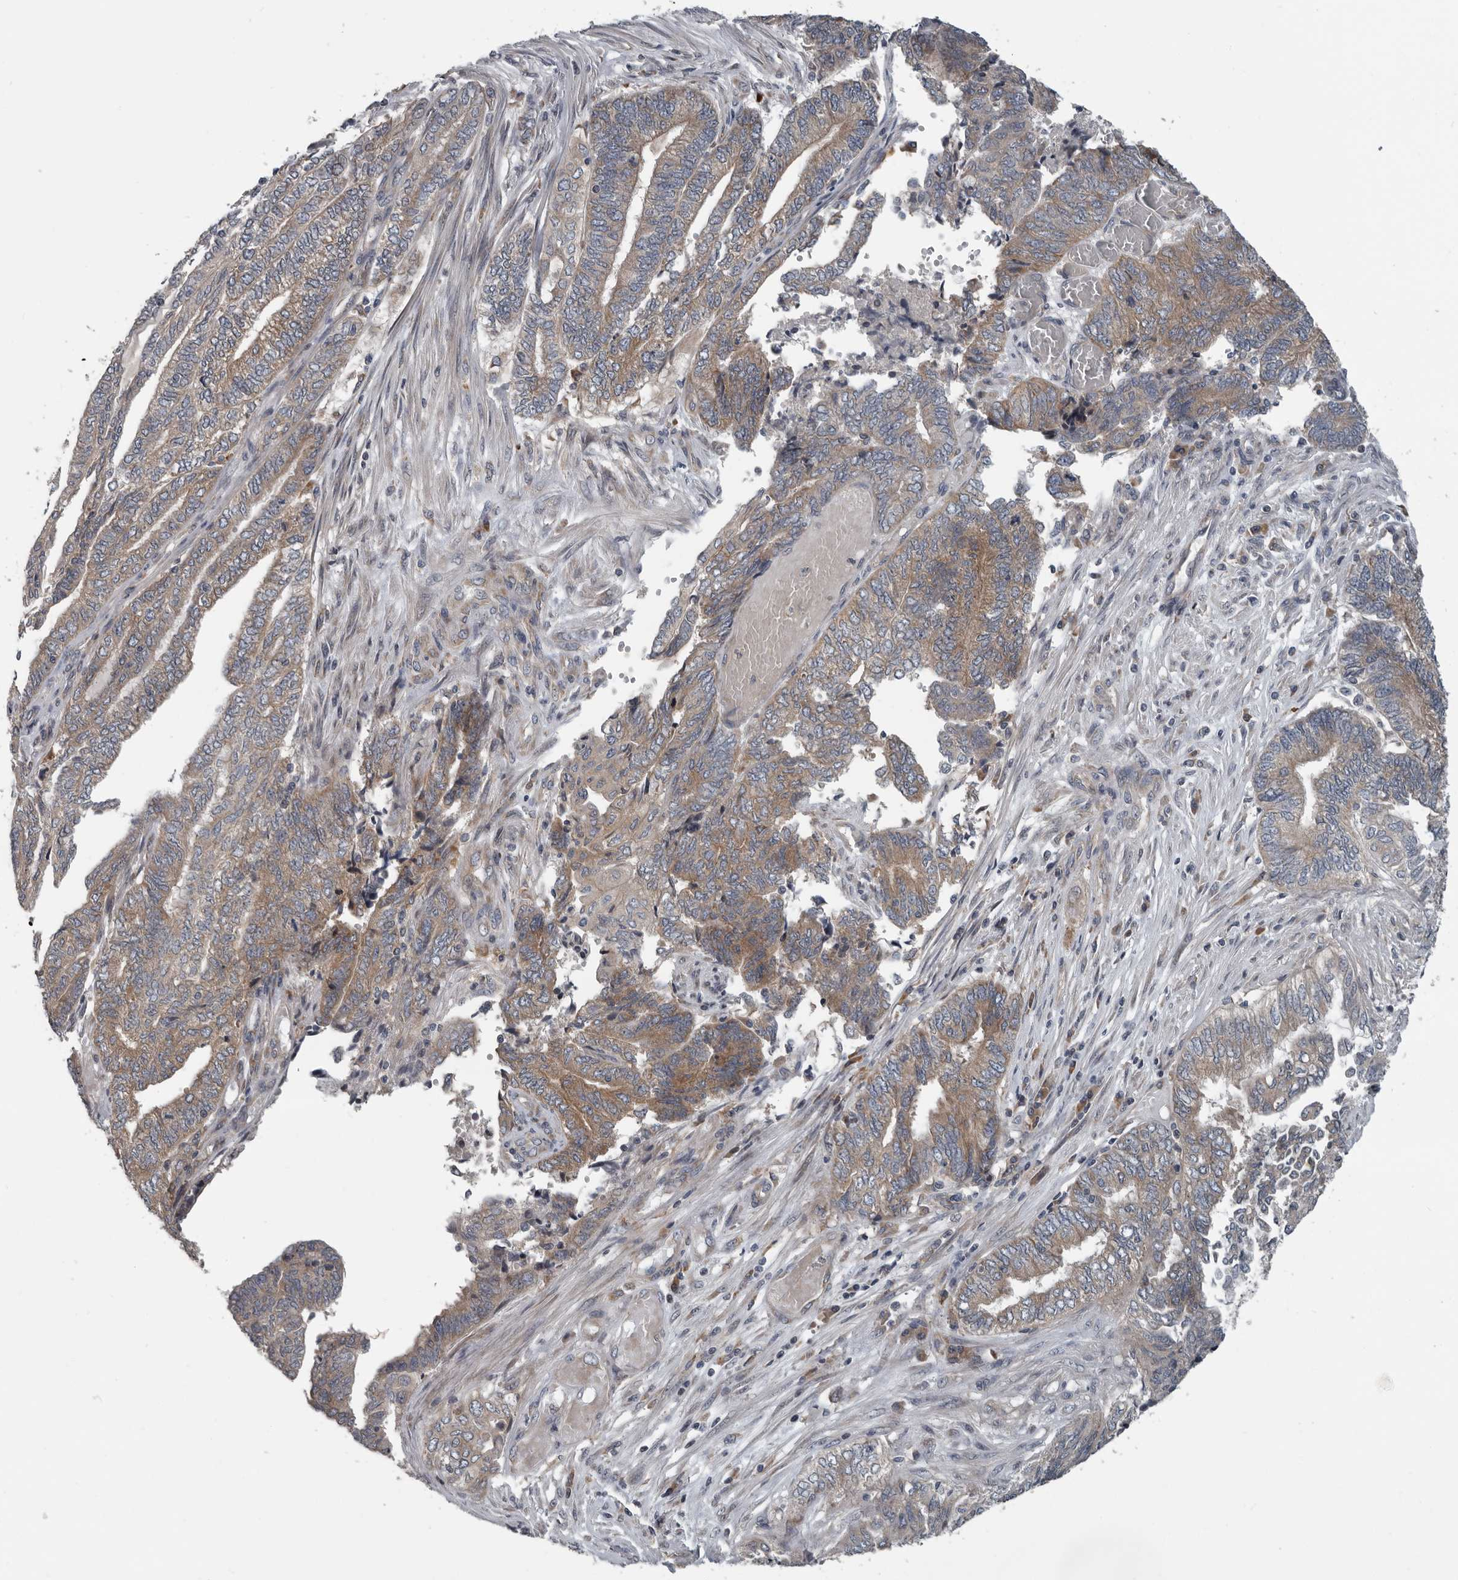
{"staining": {"intensity": "moderate", "quantity": ">75%", "location": "cytoplasmic/membranous"}, "tissue": "endometrial cancer", "cell_type": "Tumor cells", "image_type": "cancer", "snomed": [{"axis": "morphology", "description": "Adenocarcinoma, NOS"}, {"axis": "topography", "description": "Uterus"}, {"axis": "topography", "description": "Endometrium"}], "caption": "This is a photomicrograph of immunohistochemistry staining of endometrial cancer, which shows moderate positivity in the cytoplasmic/membranous of tumor cells.", "gene": "TMEM199", "patient": {"sex": "female", "age": 70}}